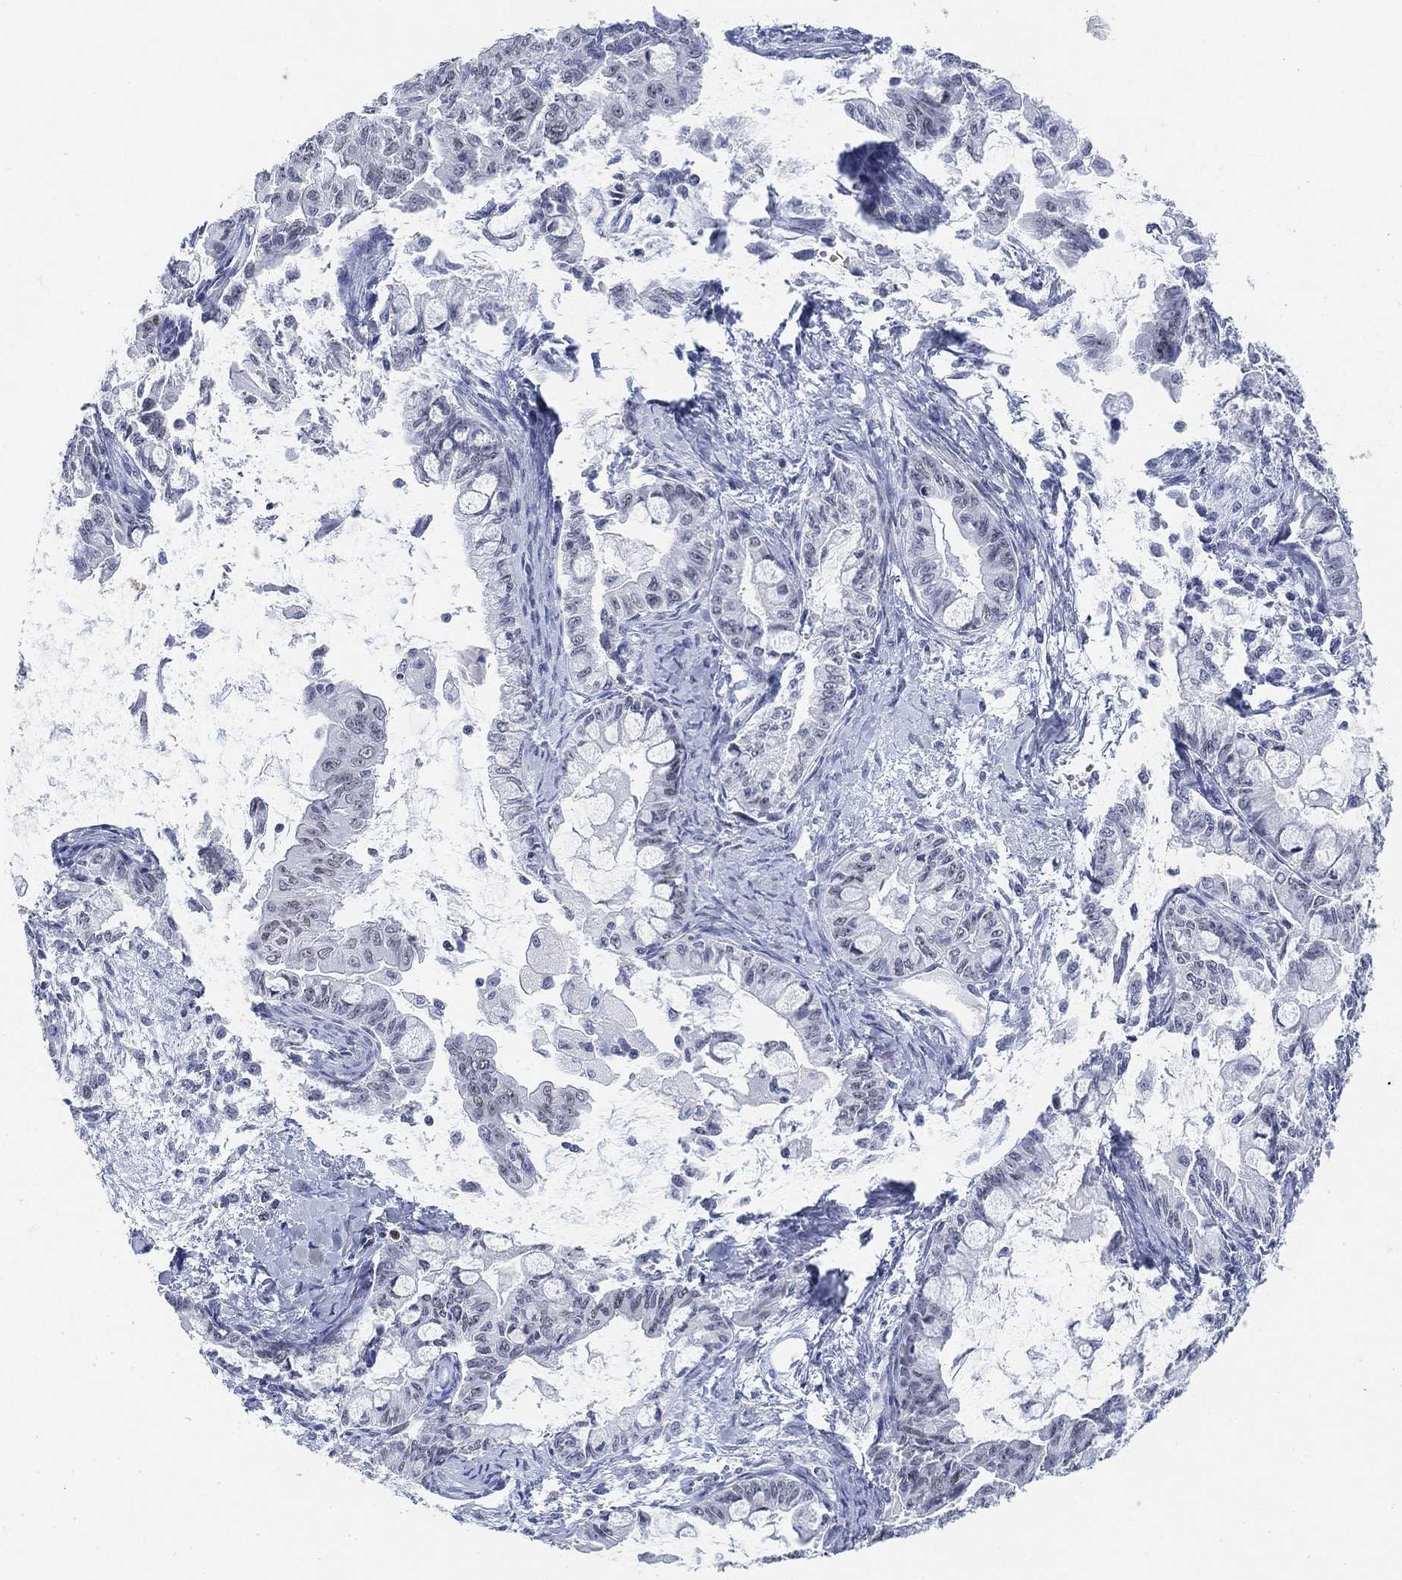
{"staining": {"intensity": "negative", "quantity": "none", "location": "none"}, "tissue": "ovarian cancer", "cell_type": "Tumor cells", "image_type": "cancer", "snomed": [{"axis": "morphology", "description": "Cystadenocarcinoma, mucinous, NOS"}, {"axis": "topography", "description": "Ovary"}], "caption": "A high-resolution photomicrograph shows immunohistochemistry (IHC) staining of ovarian mucinous cystadenocarcinoma, which shows no significant staining in tumor cells.", "gene": "PAX6", "patient": {"sex": "female", "age": 63}}